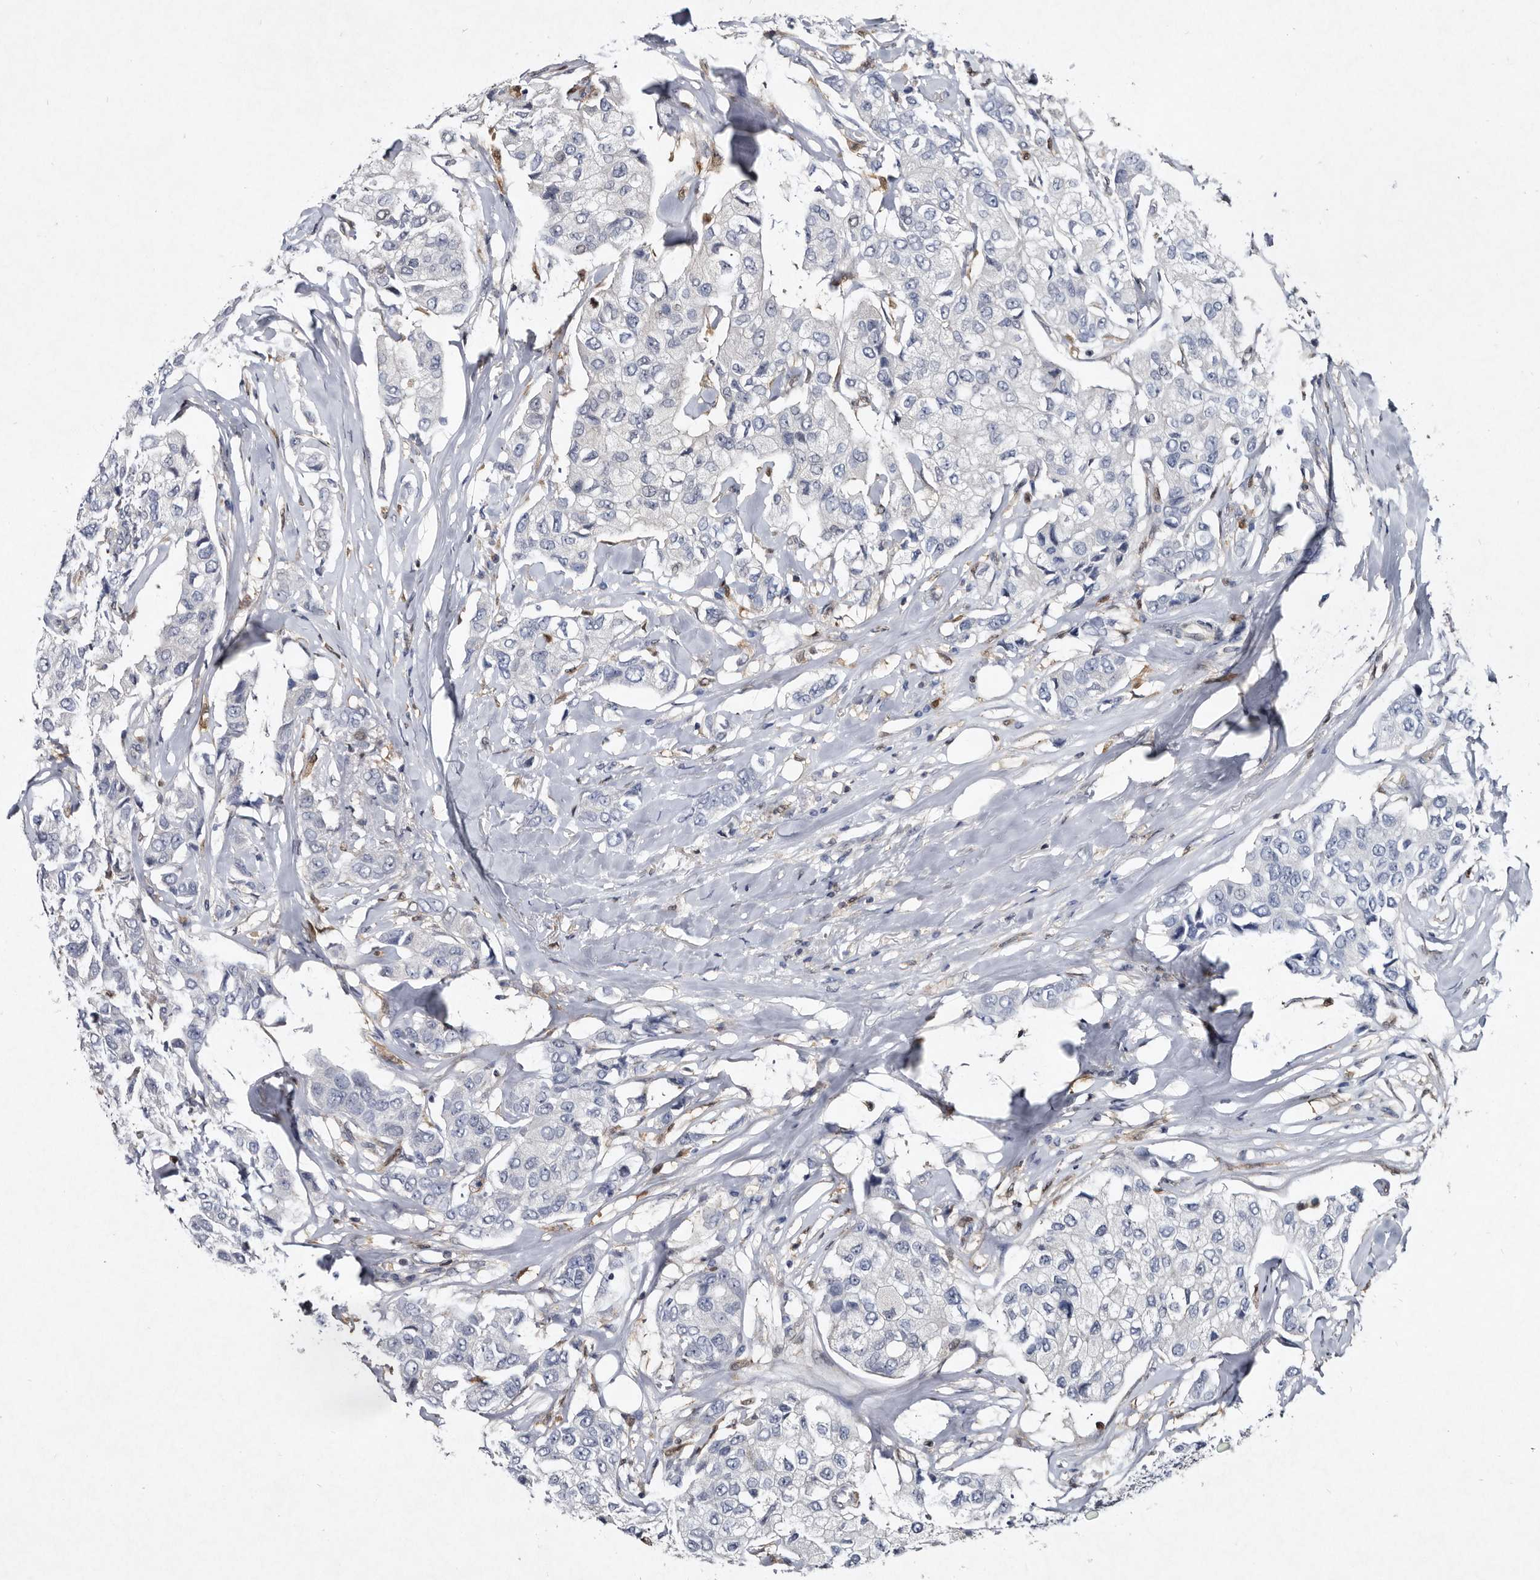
{"staining": {"intensity": "negative", "quantity": "none", "location": "none"}, "tissue": "breast cancer", "cell_type": "Tumor cells", "image_type": "cancer", "snomed": [{"axis": "morphology", "description": "Duct carcinoma"}, {"axis": "topography", "description": "Breast"}], "caption": "This is an immunohistochemistry histopathology image of human breast cancer (infiltrating ductal carcinoma). There is no staining in tumor cells.", "gene": "SERPINB8", "patient": {"sex": "female", "age": 80}}